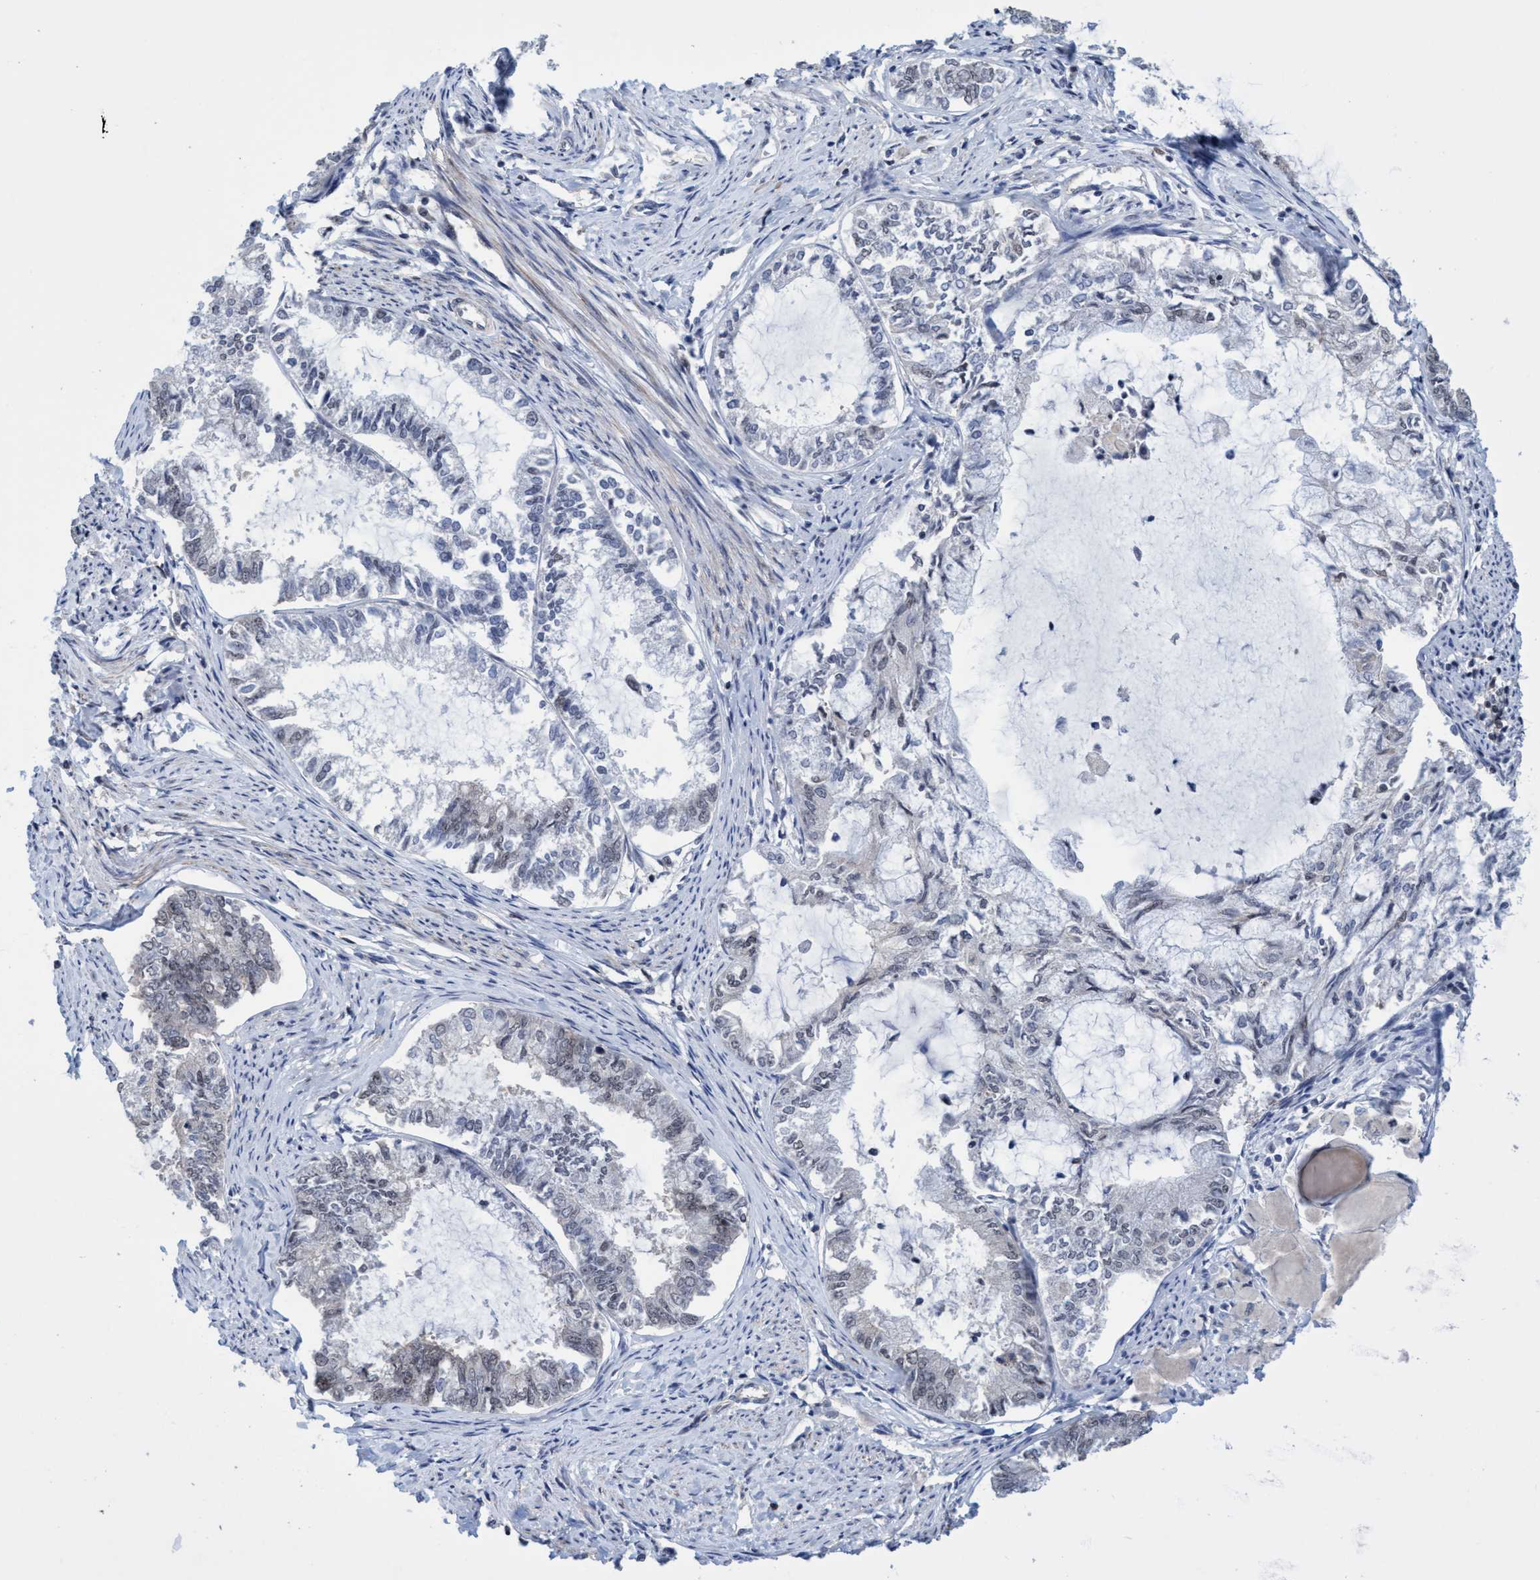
{"staining": {"intensity": "negative", "quantity": "none", "location": "none"}, "tissue": "endometrial cancer", "cell_type": "Tumor cells", "image_type": "cancer", "snomed": [{"axis": "morphology", "description": "Adenocarcinoma, NOS"}, {"axis": "topography", "description": "Endometrium"}], "caption": "Immunohistochemistry (IHC) of endometrial cancer (adenocarcinoma) demonstrates no expression in tumor cells.", "gene": "C9orf78", "patient": {"sex": "female", "age": 86}}